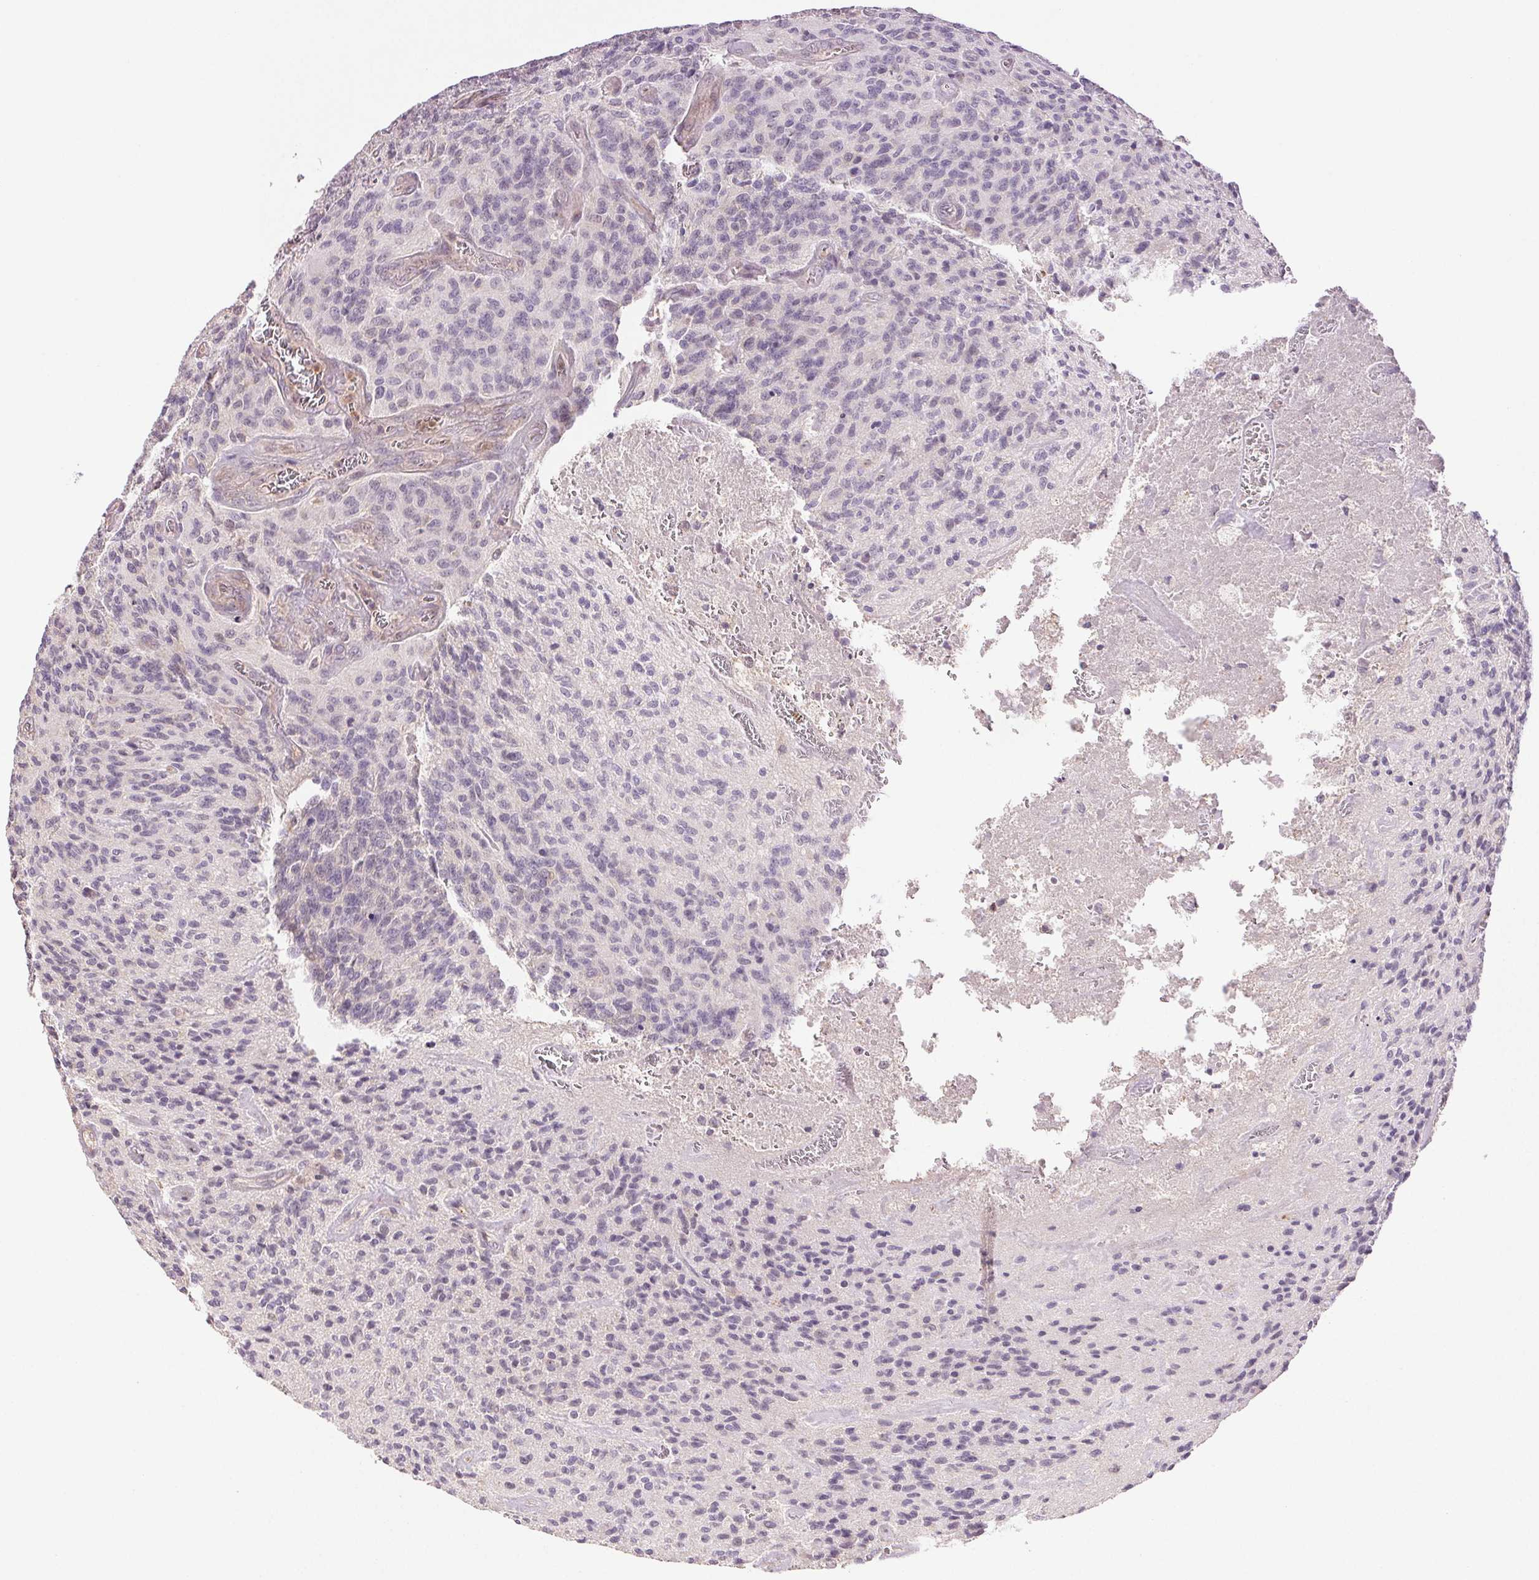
{"staining": {"intensity": "negative", "quantity": "none", "location": "none"}, "tissue": "glioma", "cell_type": "Tumor cells", "image_type": "cancer", "snomed": [{"axis": "morphology", "description": "Glioma, malignant, High grade"}, {"axis": "topography", "description": "Brain"}], "caption": "DAB (3,3'-diaminobenzidine) immunohistochemical staining of malignant glioma (high-grade) reveals no significant expression in tumor cells. (IHC, brightfield microscopy, high magnification).", "gene": "TMEM253", "patient": {"sex": "male", "age": 76}}